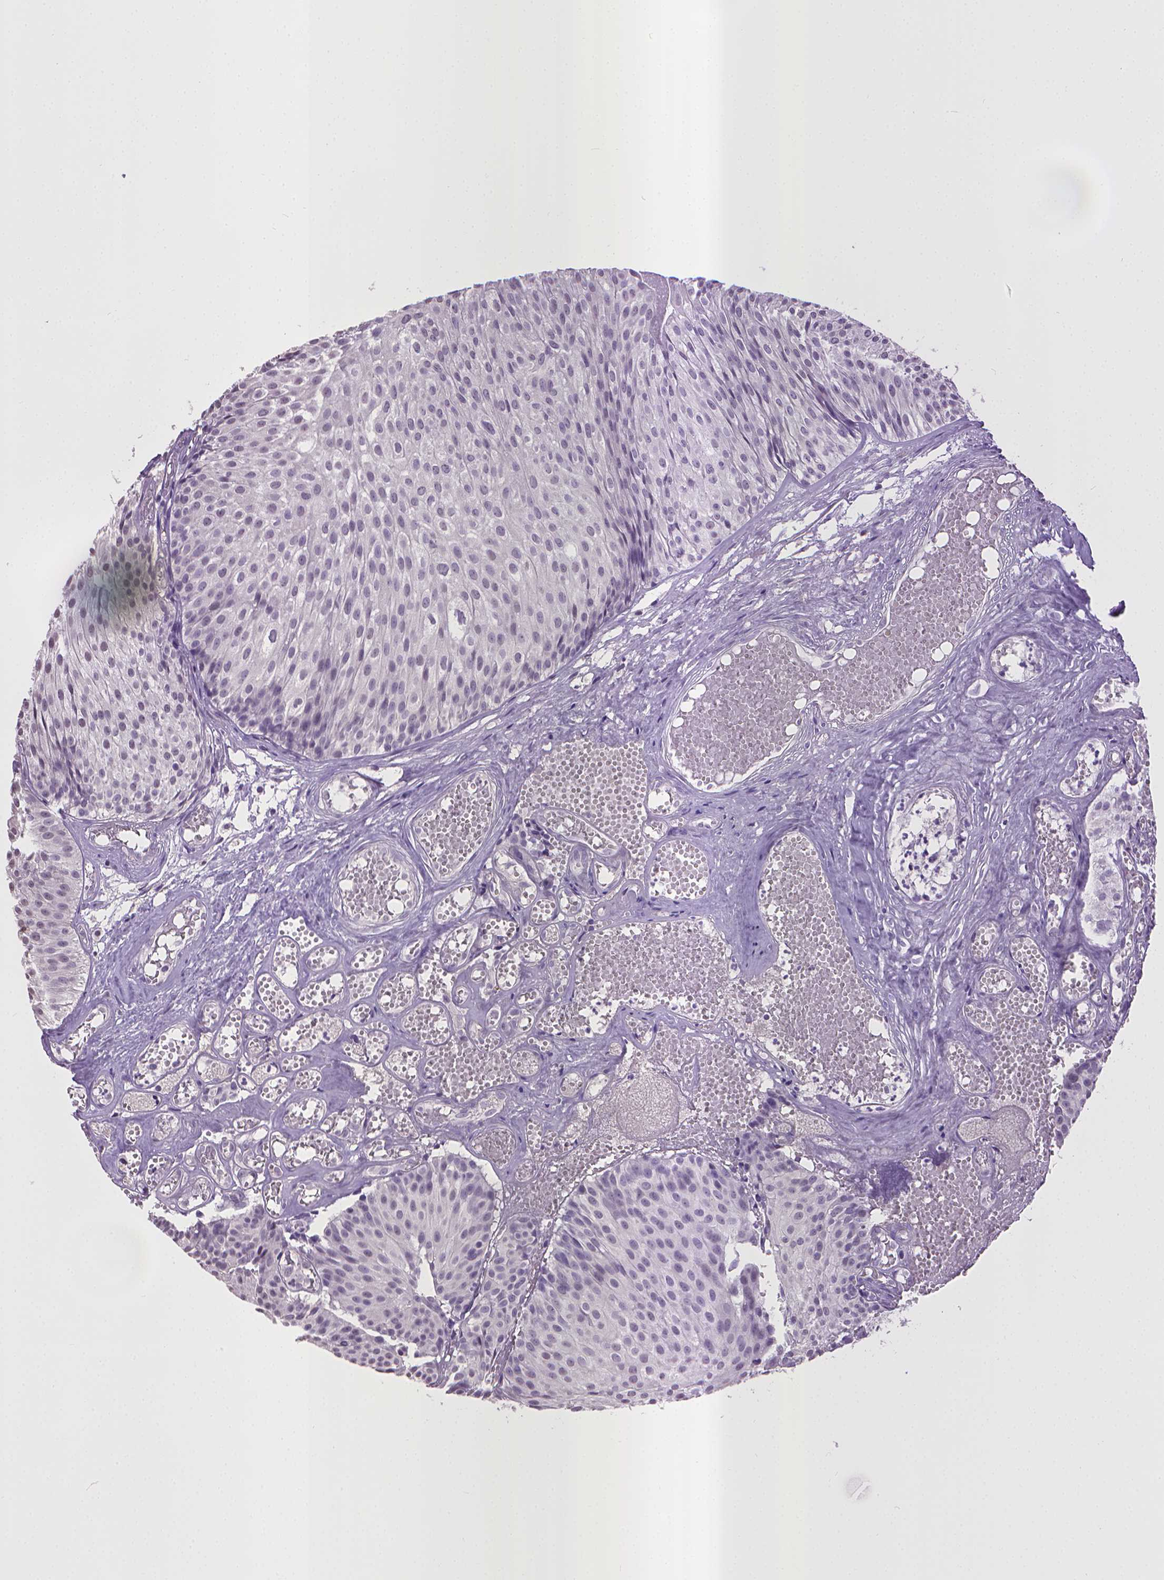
{"staining": {"intensity": "negative", "quantity": "none", "location": "none"}, "tissue": "urothelial cancer", "cell_type": "Tumor cells", "image_type": "cancer", "snomed": [{"axis": "morphology", "description": "Urothelial carcinoma, Low grade"}, {"axis": "topography", "description": "Urinary bladder"}], "caption": "There is no significant positivity in tumor cells of urothelial cancer. (Stains: DAB immunohistochemistry (IHC) with hematoxylin counter stain, Microscopy: brightfield microscopy at high magnification).", "gene": "CPM", "patient": {"sex": "male", "age": 63}}